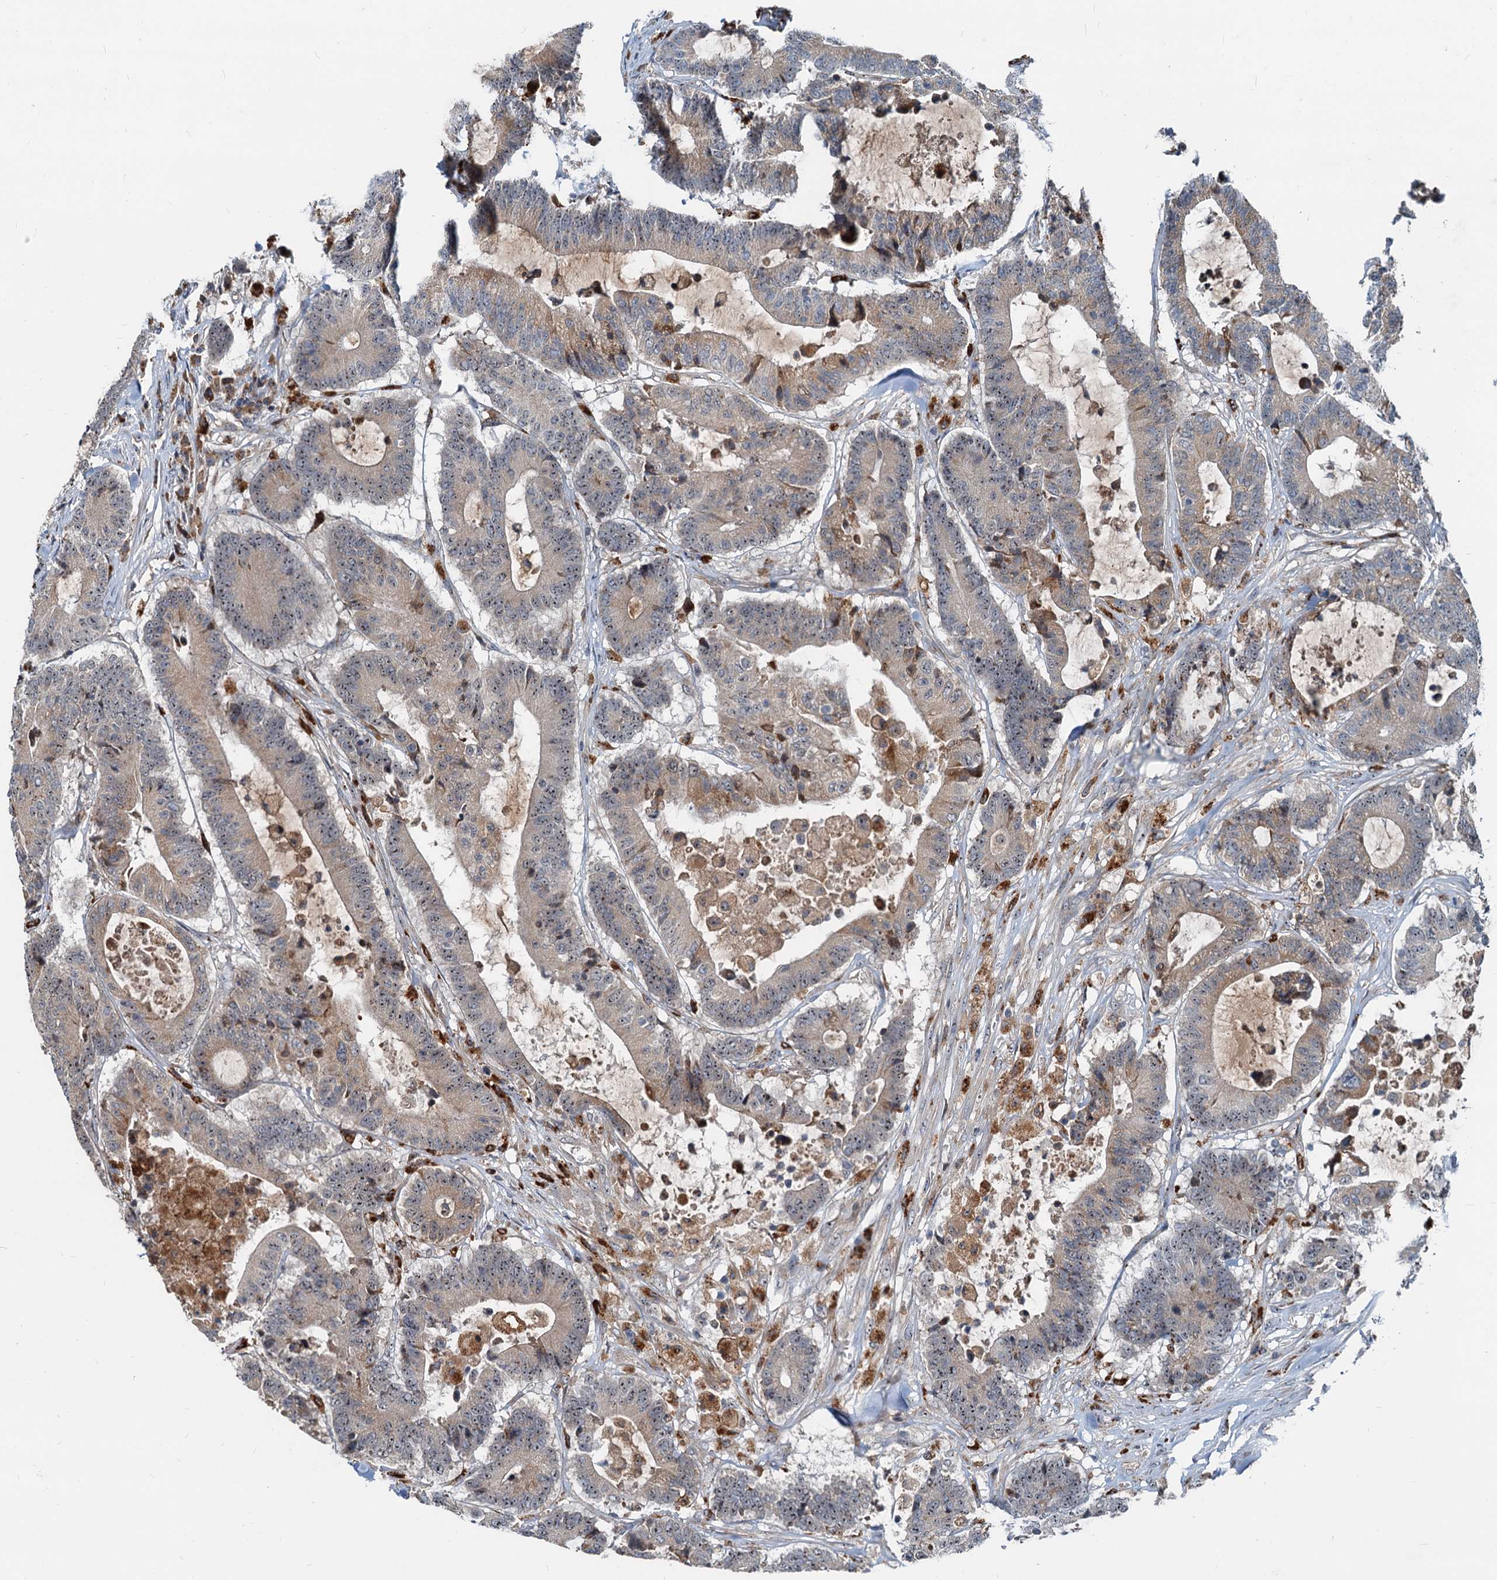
{"staining": {"intensity": "moderate", "quantity": "25%-75%", "location": "cytoplasmic/membranous"}, "tissue": "colorectal cancer", "cell_type": "Tumor cells", "image_type": "cancer", "snomed": [{"axis": "morphology", "description": "Adenocarcinoma, NOS"}, {"axis": "topography", "description": "Colon"}], "caption": "Tumor cells demonstrate moderate cytoplasmic/membranous staining in about 25%-75% of cells in colorectal cancer (adenocarcinoma).", "gene": "RGS7BP", "patient": {"sex": "female", "age": 84}}